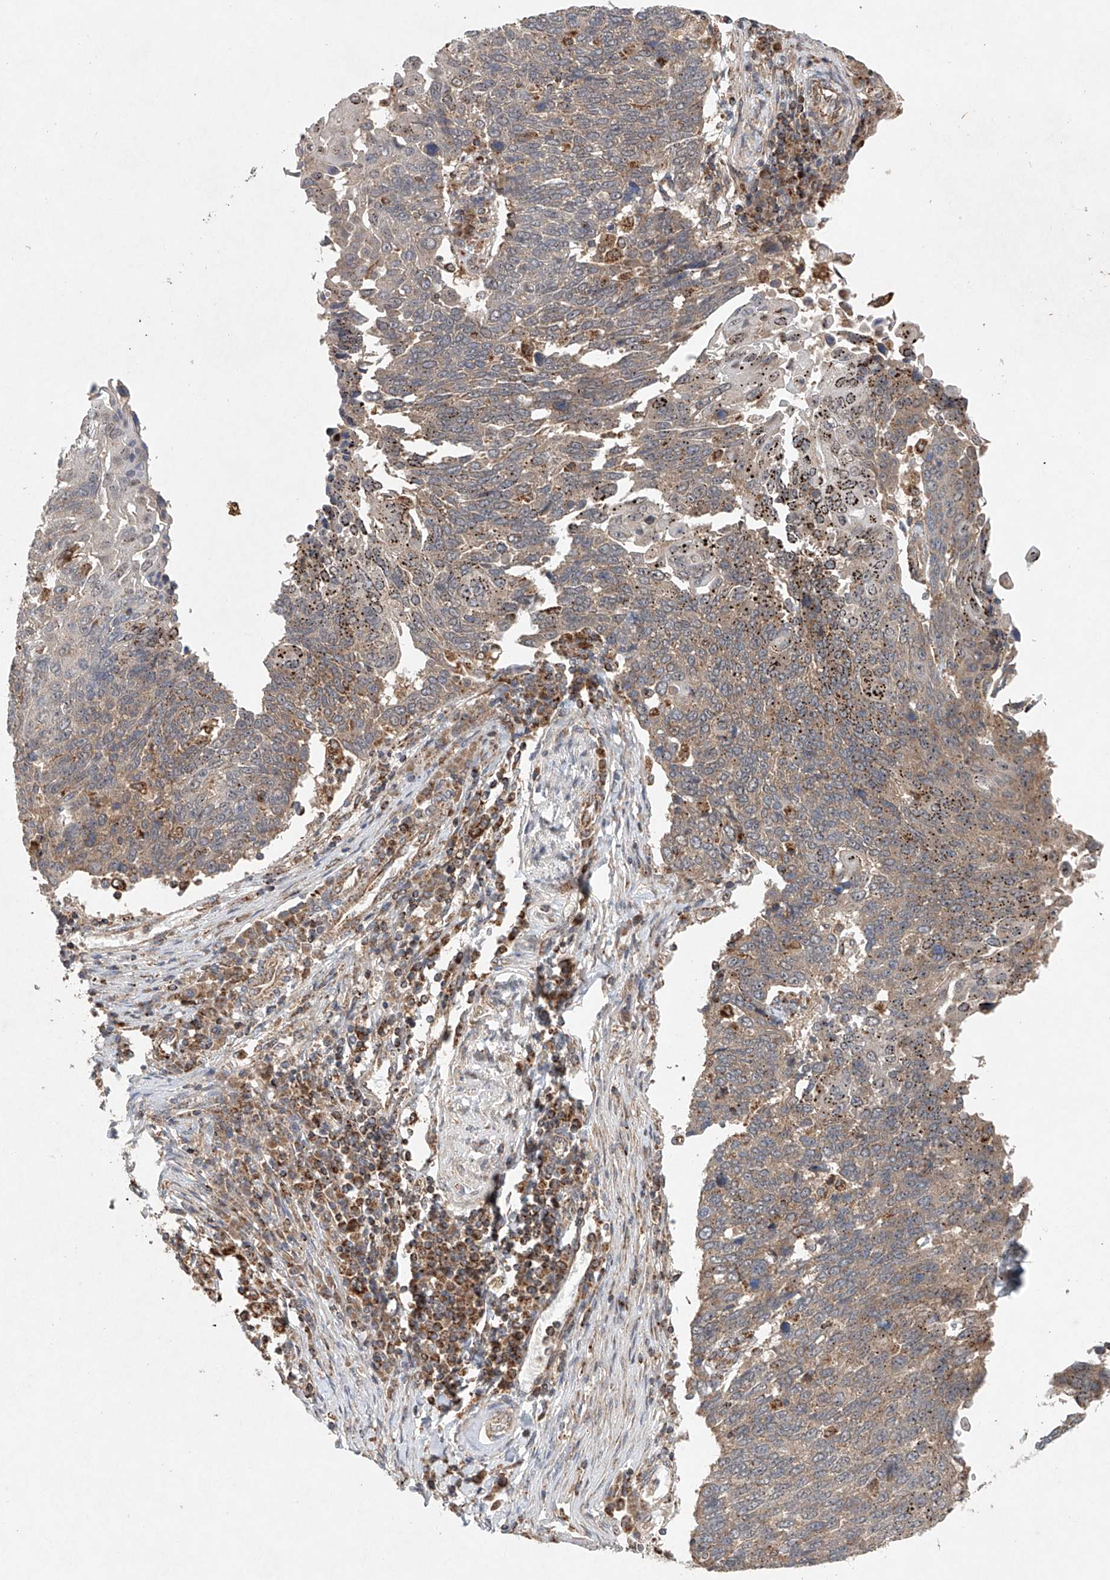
{"staining": {"intensity": "weak", "quantity": ">75%", "location": "cytoplasmic/membranous"}, "tissue": "lung cancer", "cell_type": "Tumor cells", "image_type": "cancer", "snomed": [{"axis": "morphology", "description": "Squamous cell carcinoma, NOS"}, {"axis": "topography", "description": "Lung"}], "caption": "Weak cytoplasmic/membranous protein positivity is appreciated in about >75% of tumor cells in lung cancer.", "gene": "DCAF11", "patient": {"sex": "male", "age": 66}}